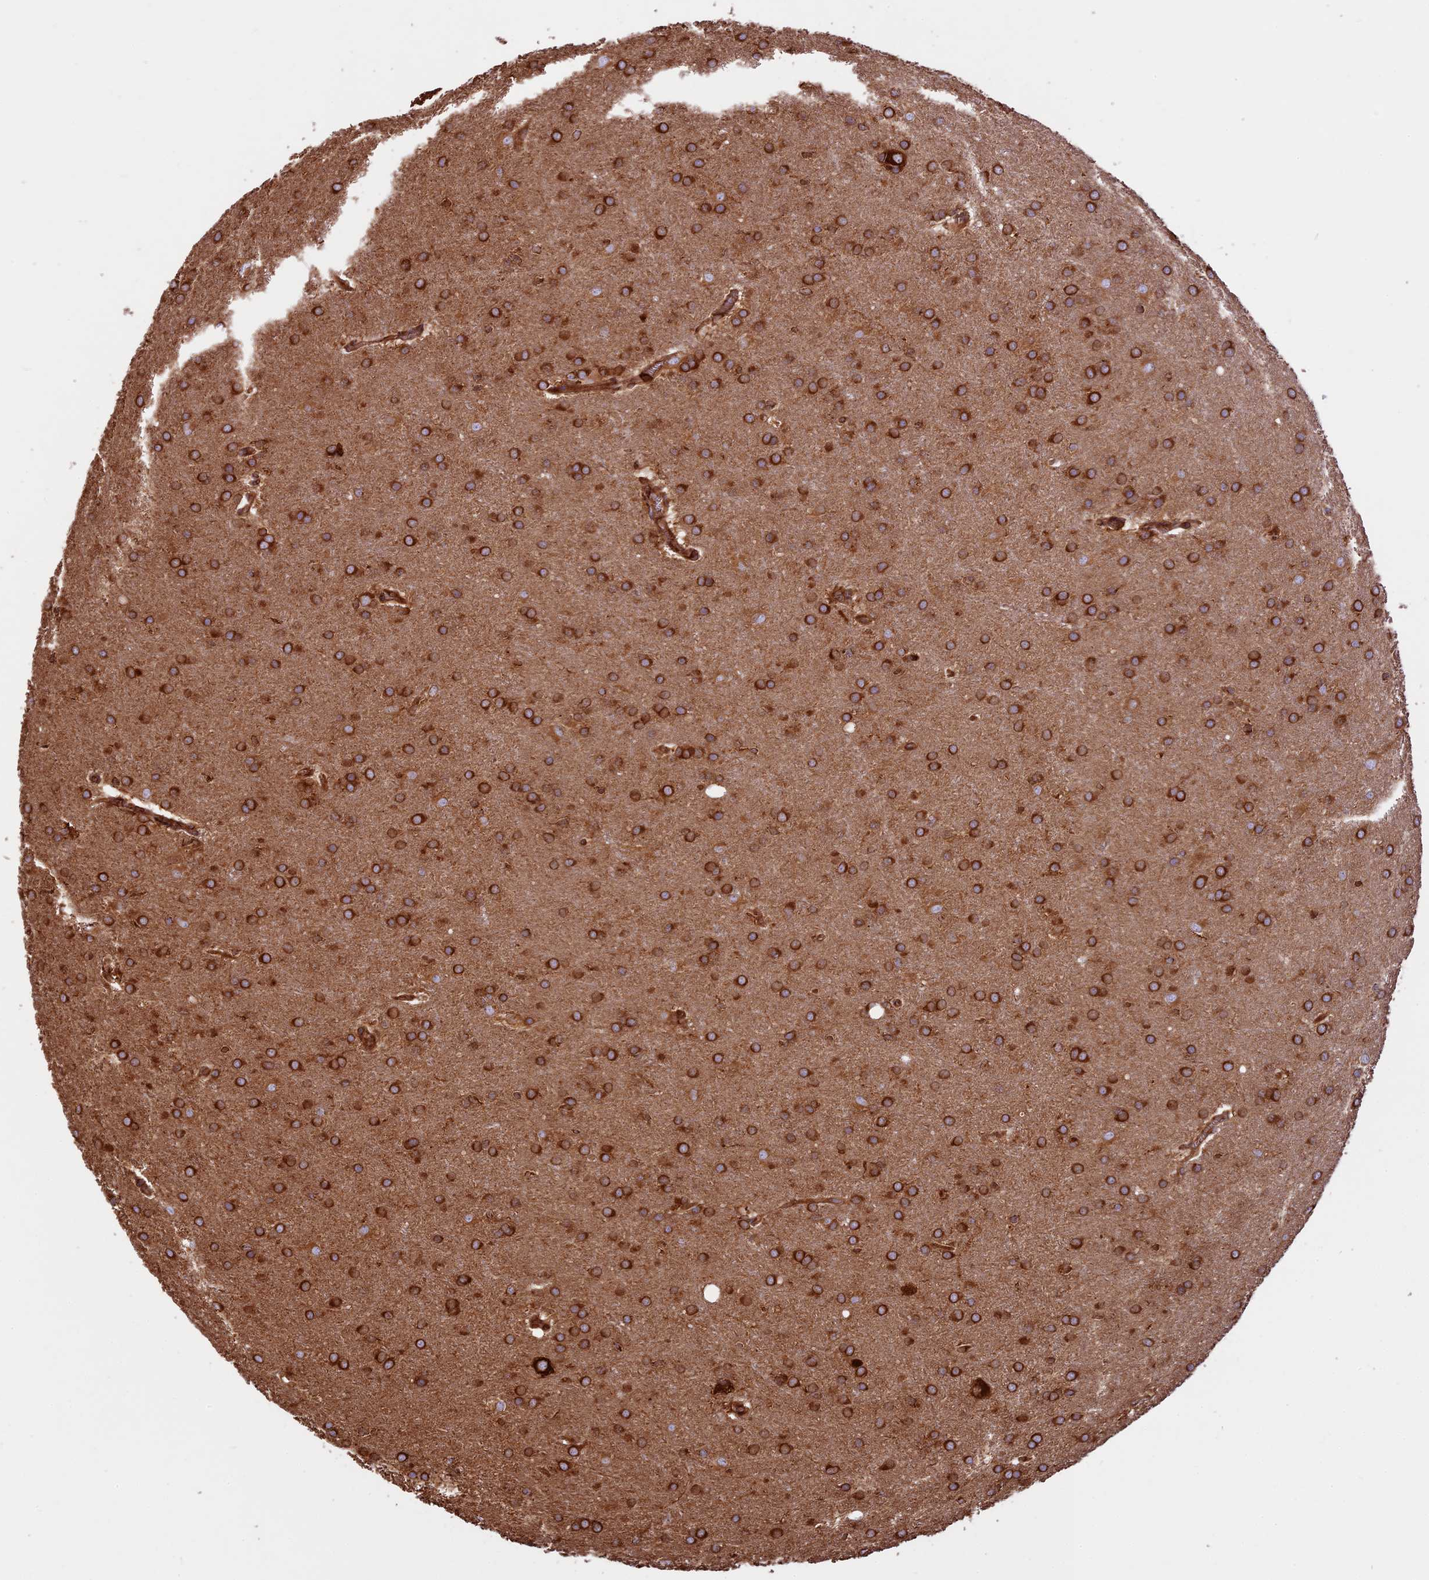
{"staining": {"intensity": "strong", "quantity": ">75%", "location": "cytoplasmic/membranous"}, "tissue": "glioma", "cell_type": "Tumor cells", "image_type": "cancer", "snomed": [{"axis": "morphology", "description": "Glioma, malignant, Low grade"}, {"axis": "topography", "description": "Brain"}], "caption": "High-magnification brightfield microscopy of glioma stained with DAB (brown) and counterstained with hematoxylin (blue). tumor cells exhibit strong cytoplasmic/membranous expression is appreciated in about>75% of cells. The staining was performed using DAB to visualize the protein expression in brown, while the nuclei were stained in blue with hematoxylin (Magnification: 20x).", "gene": "KARS1", "patient": {"sex": "female", "age": 32}}